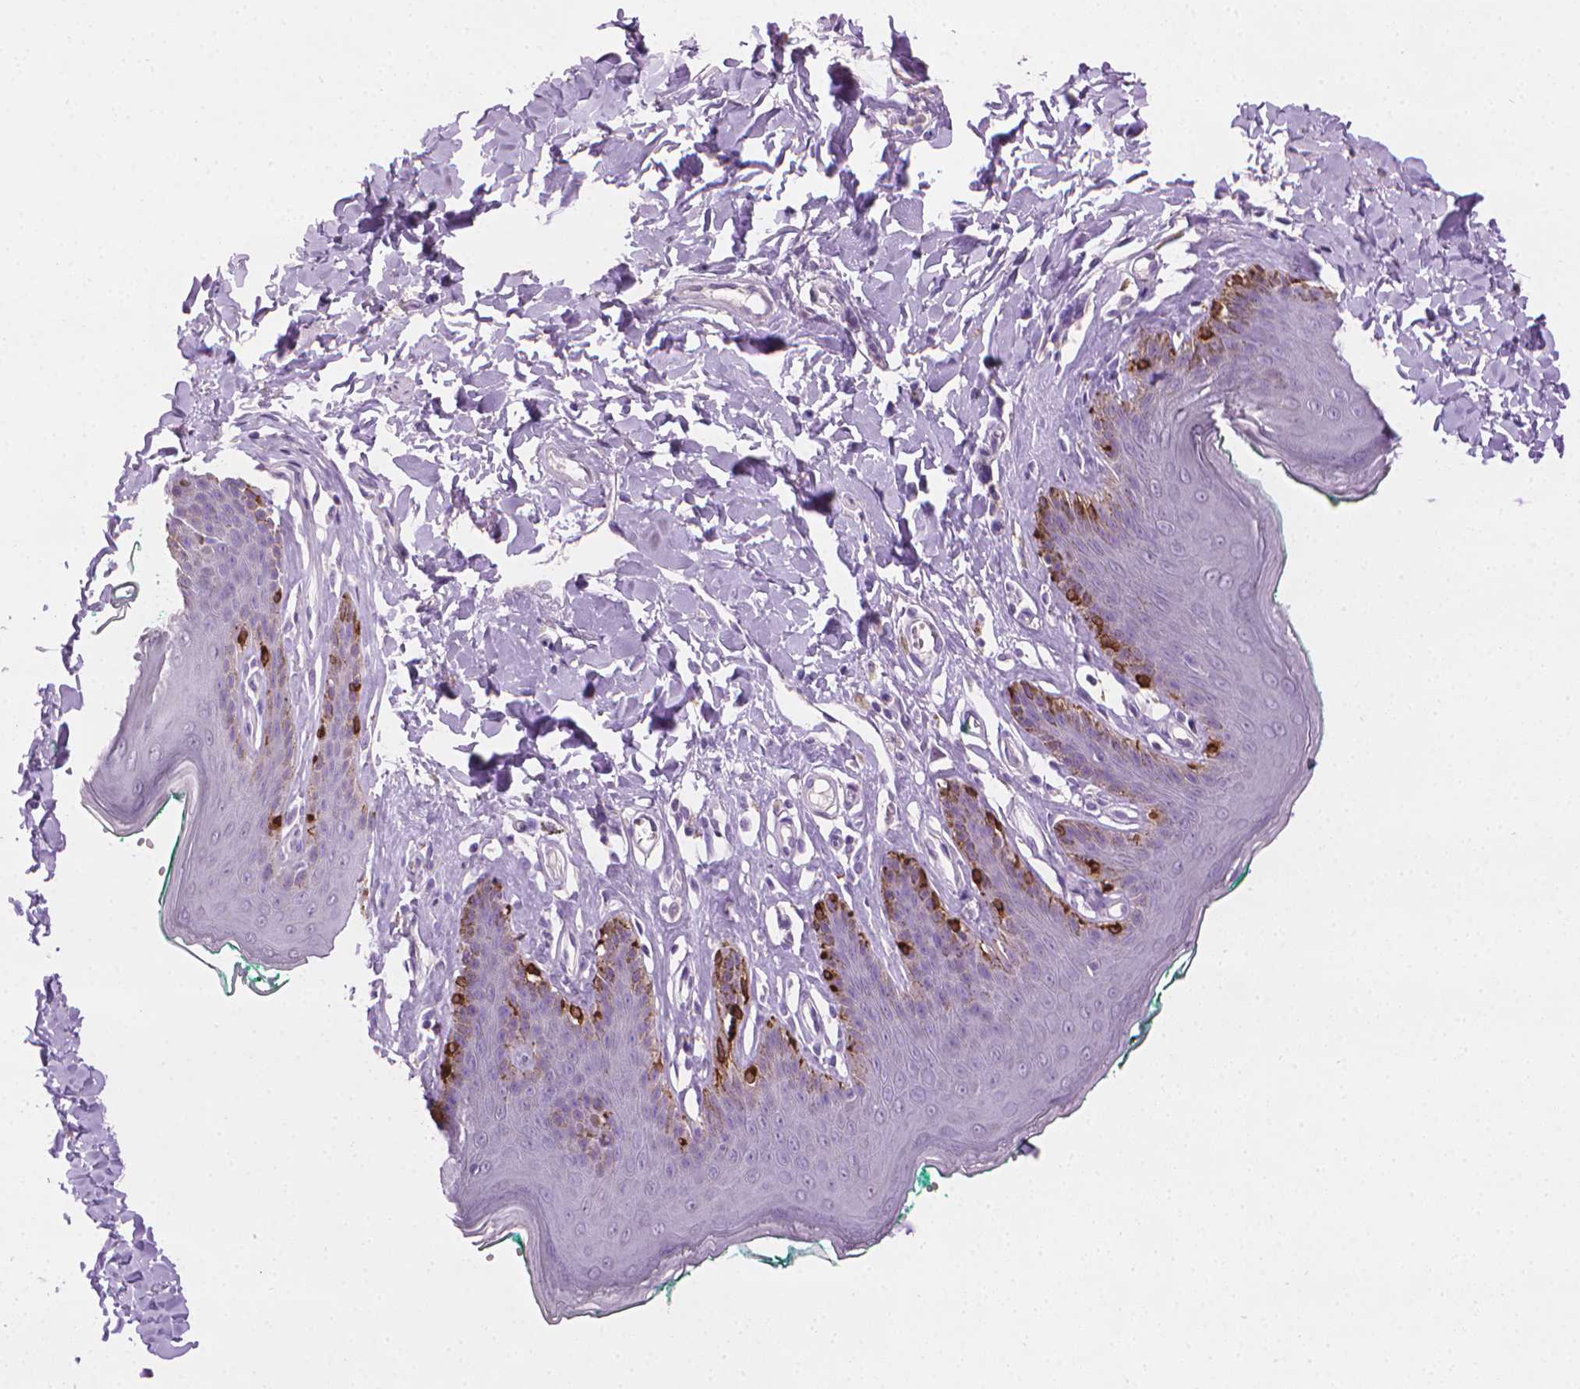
{"staining": {"intensity": "negative", "quantity": "none", "location": "none"}, "tissue": "skin", "cell_type": "Epidermal cells", "image_type": "normal", "snomed": [{"axis": "morphology", "description": "Normal tissue, NOS"}, {"axis": "topography", "description": "Vulva"}, {"axis": "topography", "description": "Peripheral nerve tissue"}], "caption": "Immunohistochemical staining of normal human skin reveals no significant expression in epidermal cells.", "gene": "MLANA", "patient": {"sex": "female", "age": 66}}